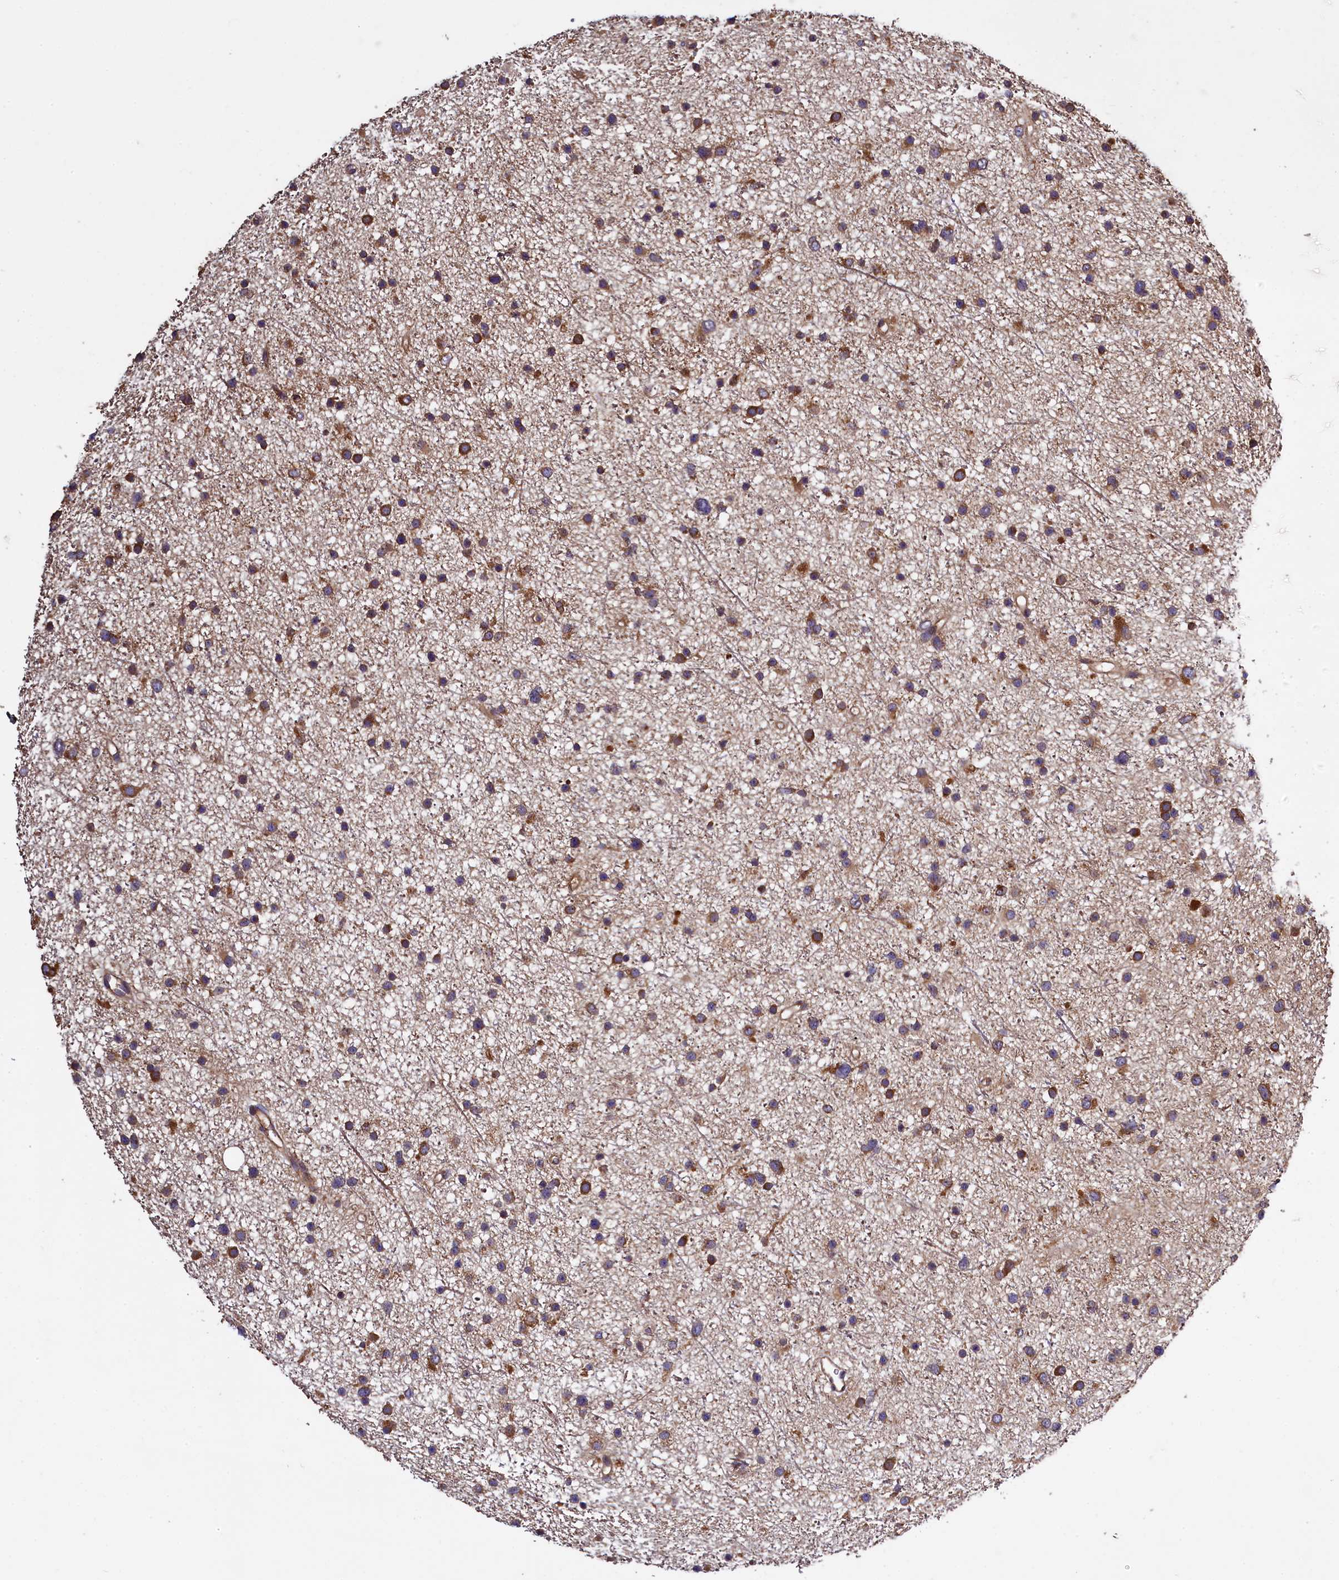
{"staining": {"intensity": "moderate", "quantity": ">75%", "location": "cytoplasmic/membranous"}, "tissue": "glioma", "cell_type": "Tumor cells", "image_type": "cancer", "snomed": [{"axis": "morphology", "description": "Glioma, malignant, Low grade"}, {"axis": "topography", "description": "Cerebral cortex"}], "caption": "A photomicrograph of malignant glioma (low-grade) stained for a protein shows moderate cytoplasmic/membranous brown staining in tumor cells.", "gene": "KLC2", "patient": {"sex": "female", "age": 39}}